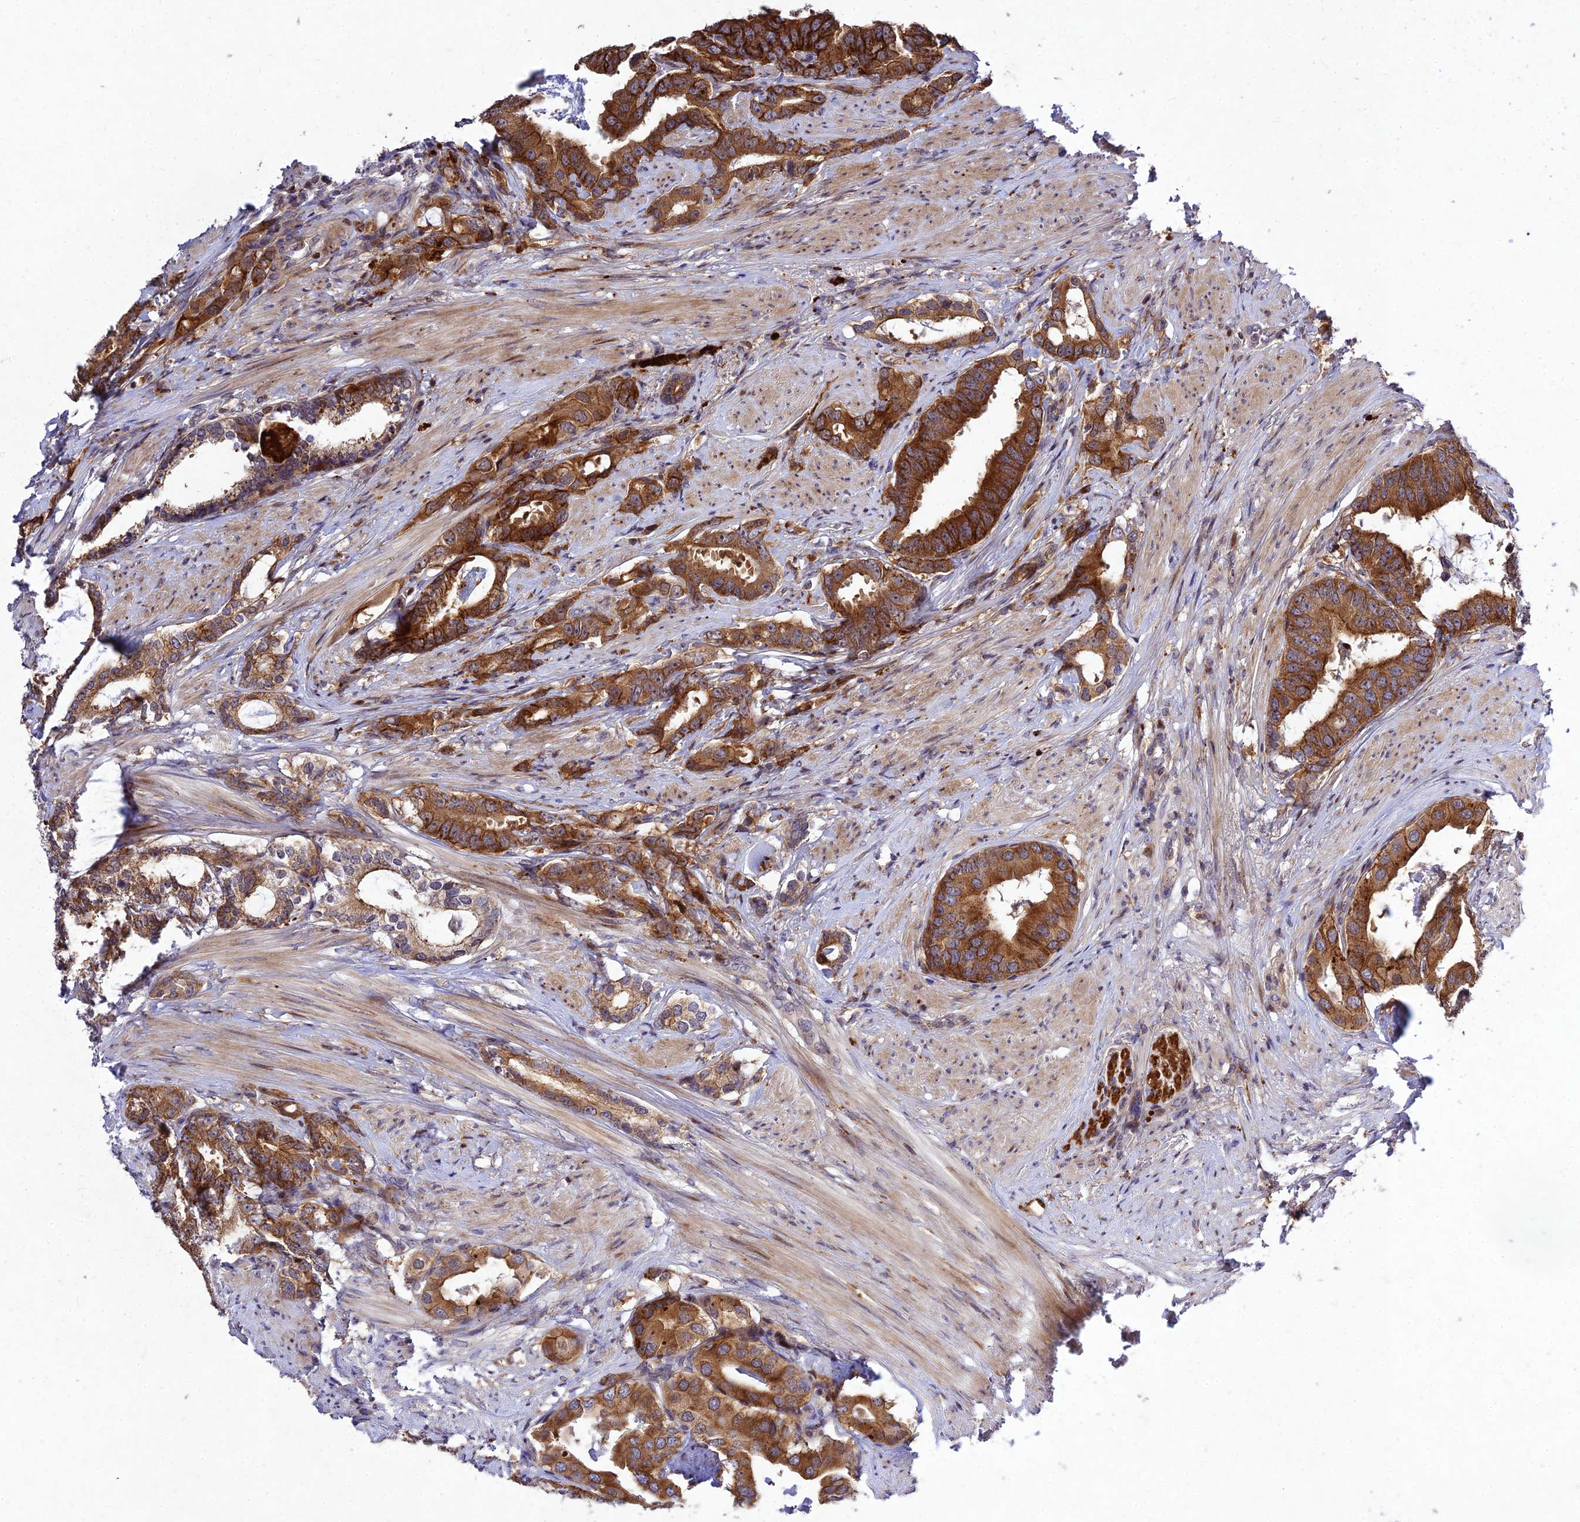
{"staining": {"intensity": "strong", "quantity": ">75%", "location": "cytoplasmic/membranous"}, "tissue": "prostate cancer", "cell_type": "Tumor cells", "image_type": "cancer", "snomed": [{"axis": "morphology", "description": "Adenocarcinoma, Low grade"}, {"axis": "topography", "description": "Prostate"}], "caption": "Tumor cells demonstrate strong cytoplasmic/membranous positivity in about >75% of cells in low-grade adenocarcinoma (prostate).", "gene": "MKKS", "patient": {"sex": "male", "age": 71}}